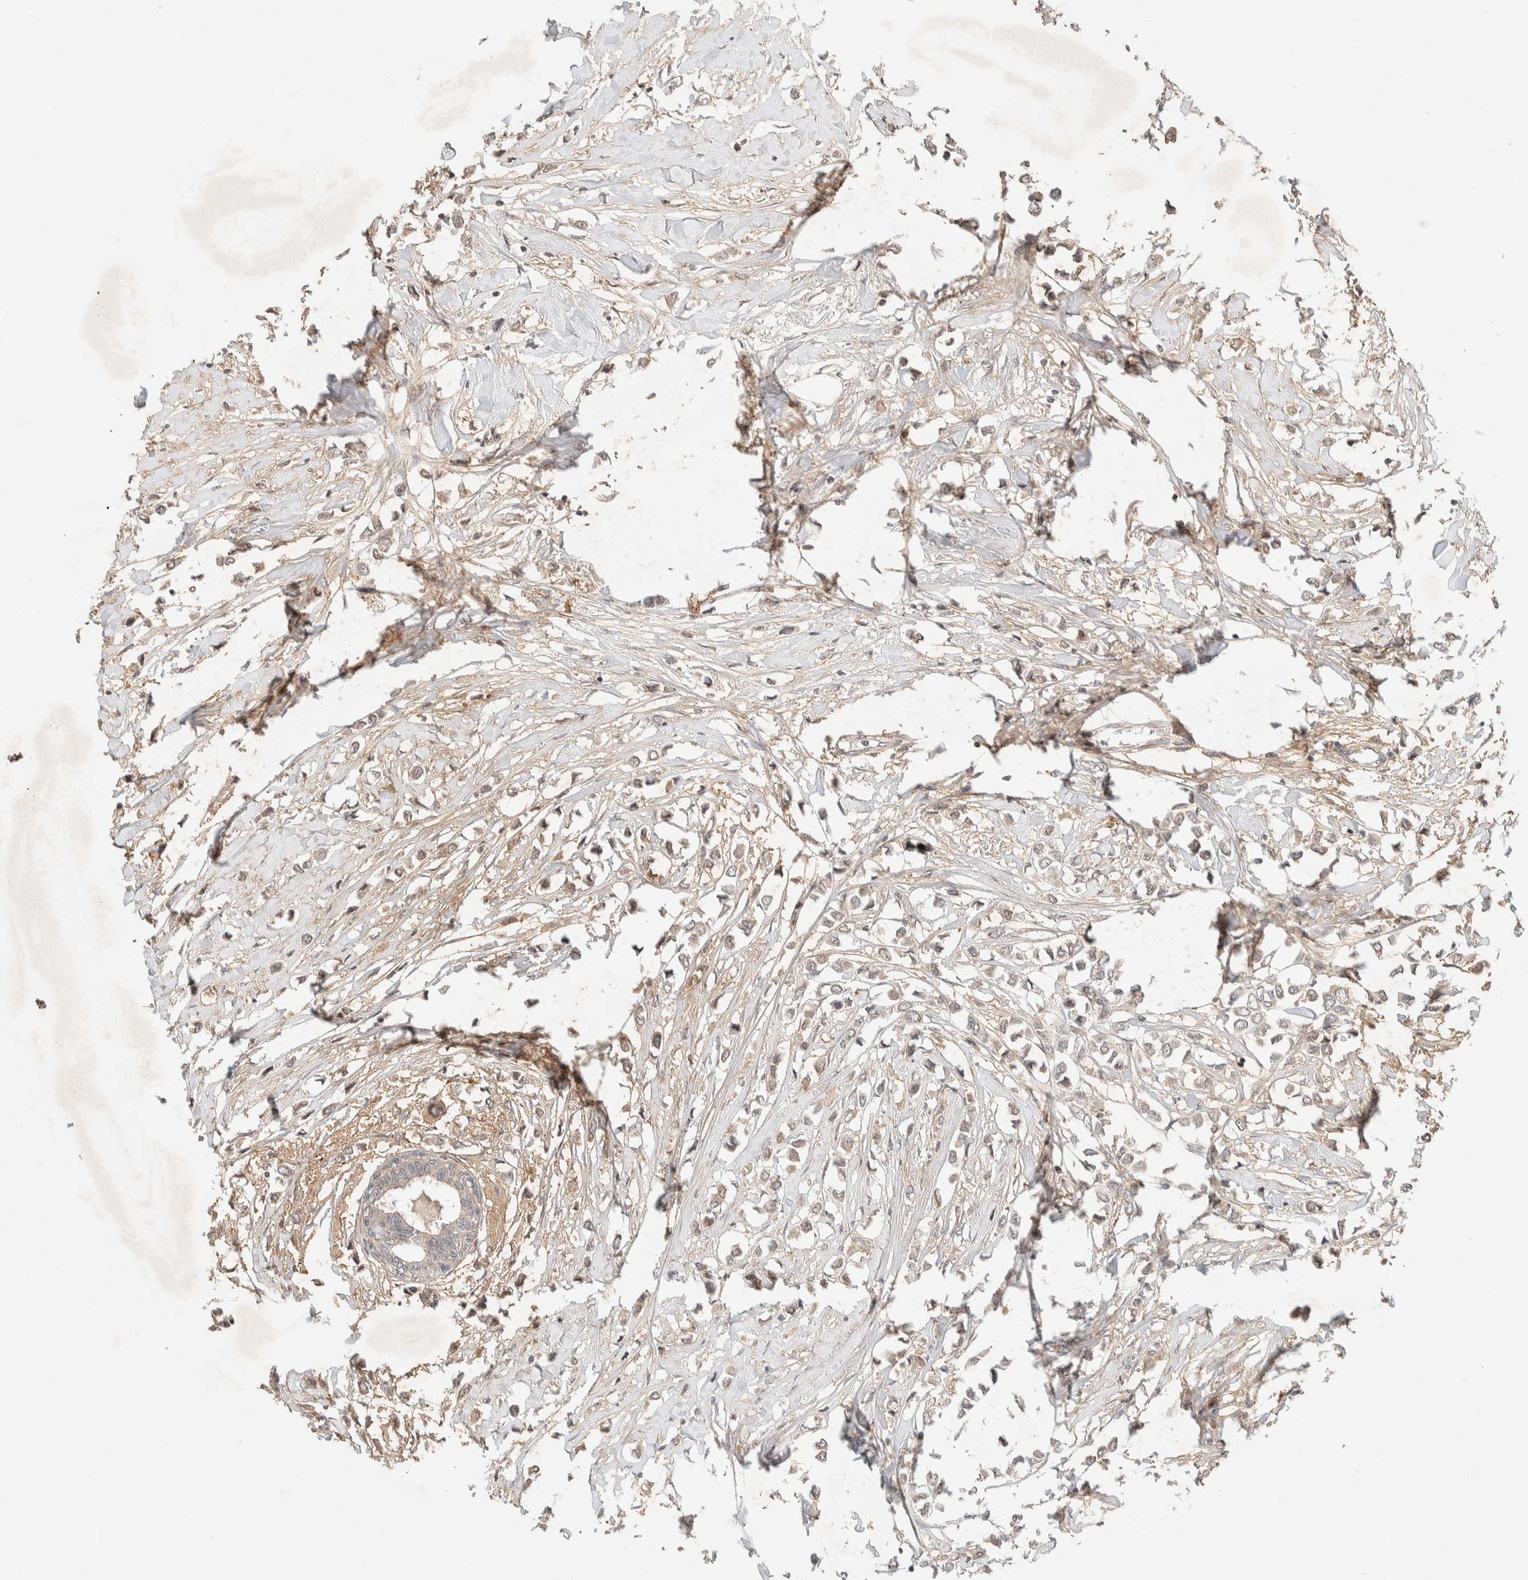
{"staining": {"intensity": "weak", "quantity": "<25%", "location": "cytoplasmic/membranous"}, "tissue": "breast cancer", "cell_type": "Tumor cells", "image_type": "cancer", "snomed": [{"axis": "morphology", "description": "Lobular carcinoma"}, {"axis": "topography", "description": "Breast"}], "caption": "An image of lobular carcinoma (breast) stained for a protein exhibits no brown staining in tumor cells.", "gene": "THRA", "patient": {"sex": "female", "age": 51}}